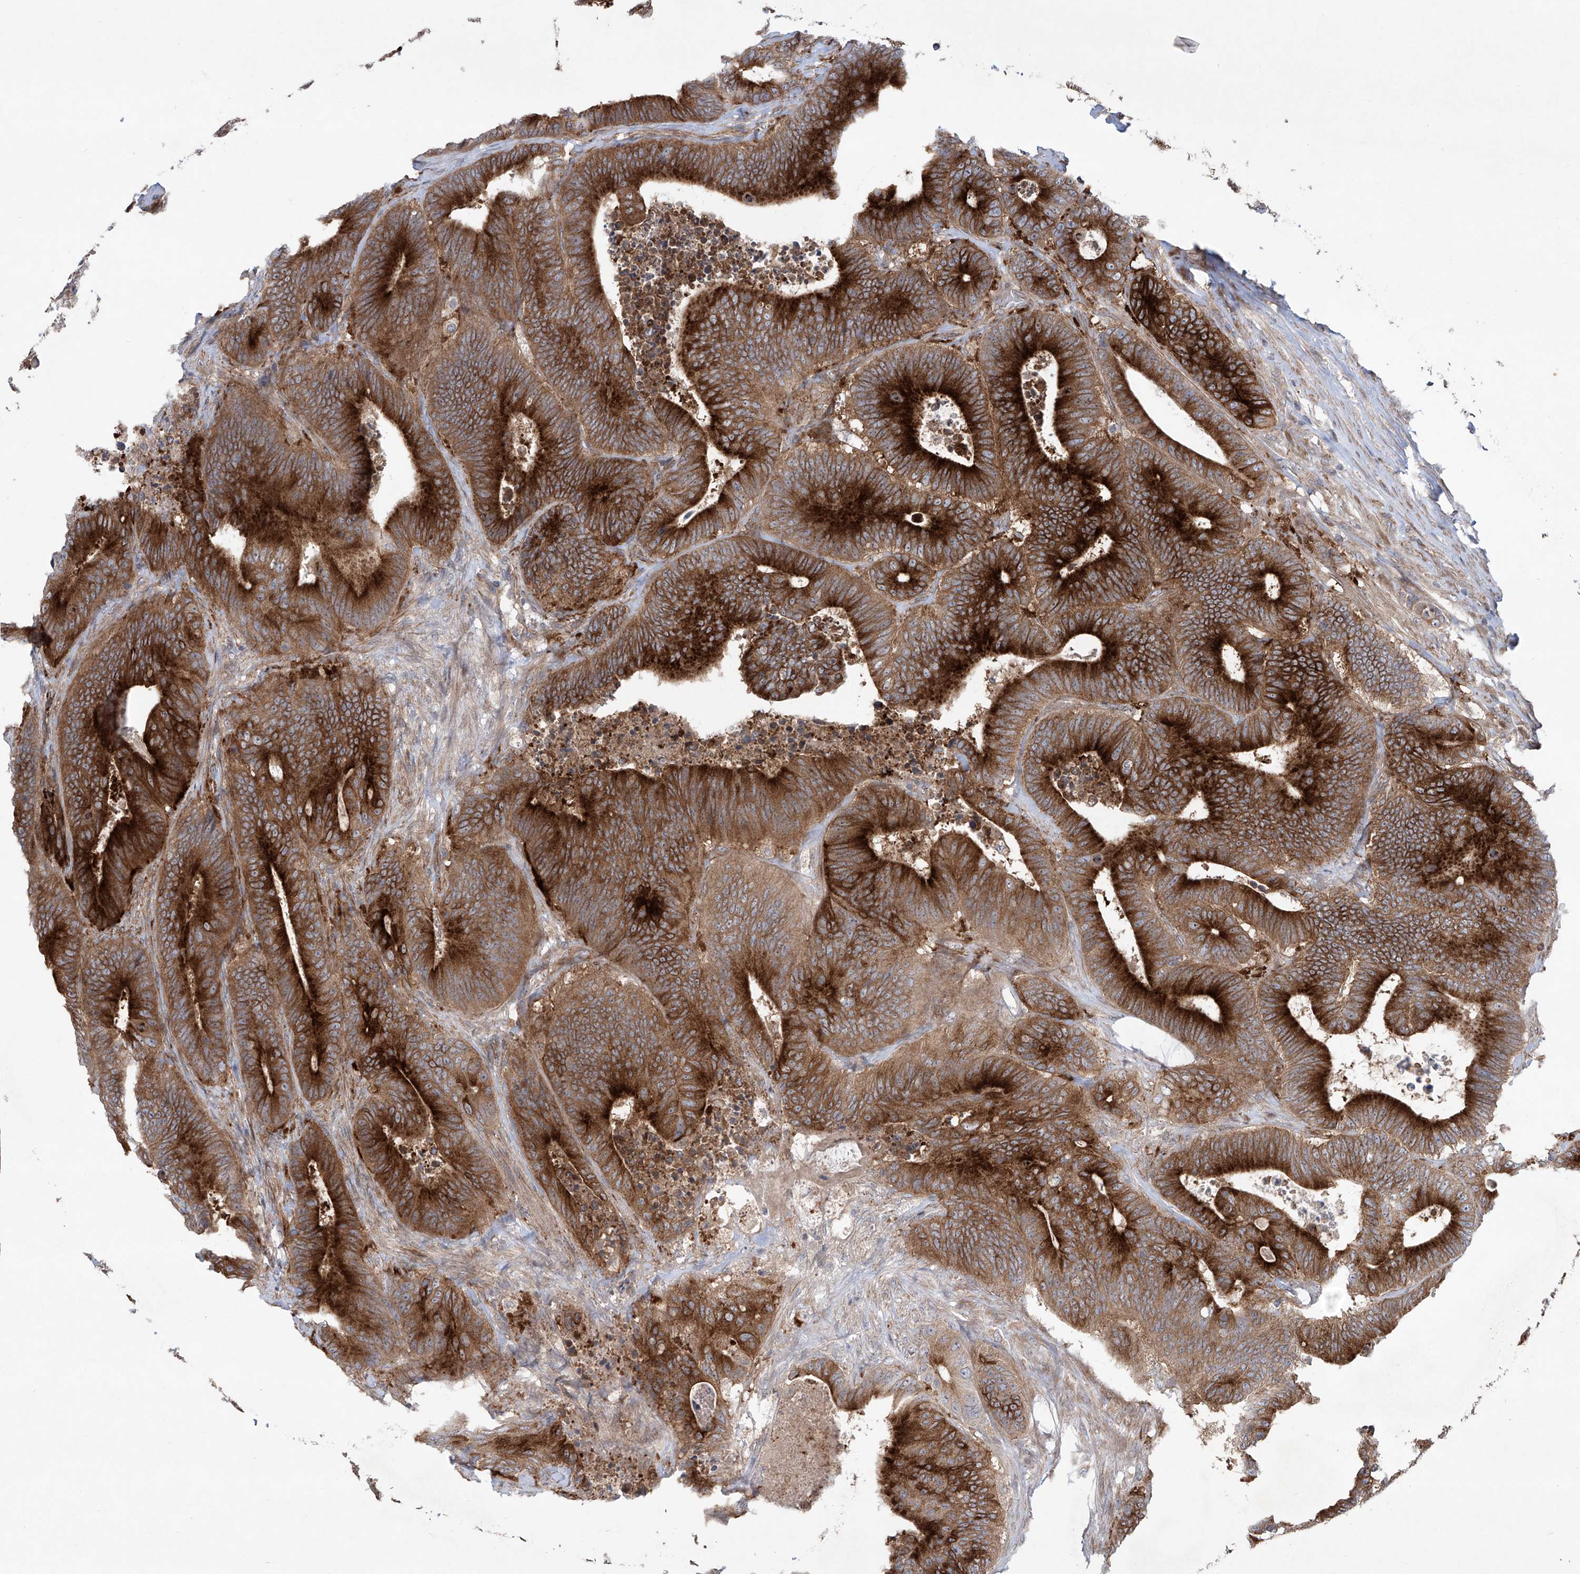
{"staining": {"intensity": "strong", "quantity": ">75%", "location": "cytoplasmic/membranous"}, "tissue": "colorectal cancer", "cell_type": "Tumor cells", "image_type": "cancer", "snomed": [{"axis": "morphology", "description": "Adenocarcinoma, NOS"}, {"axis": "topography", "description": "Colon"}], "caption": "Immunohistochemistry image of neoplastic tissue: human colorectal adenocarcinoma stained using IHC demonstrates high levels of strong protein expression localized specifically in the cytoplasmic/membranous of tumor cells, appearing as a cytoplasmic/membranous brown color.", "gene": "KLC4", "patient": {"sex": "male", "age": 83}}